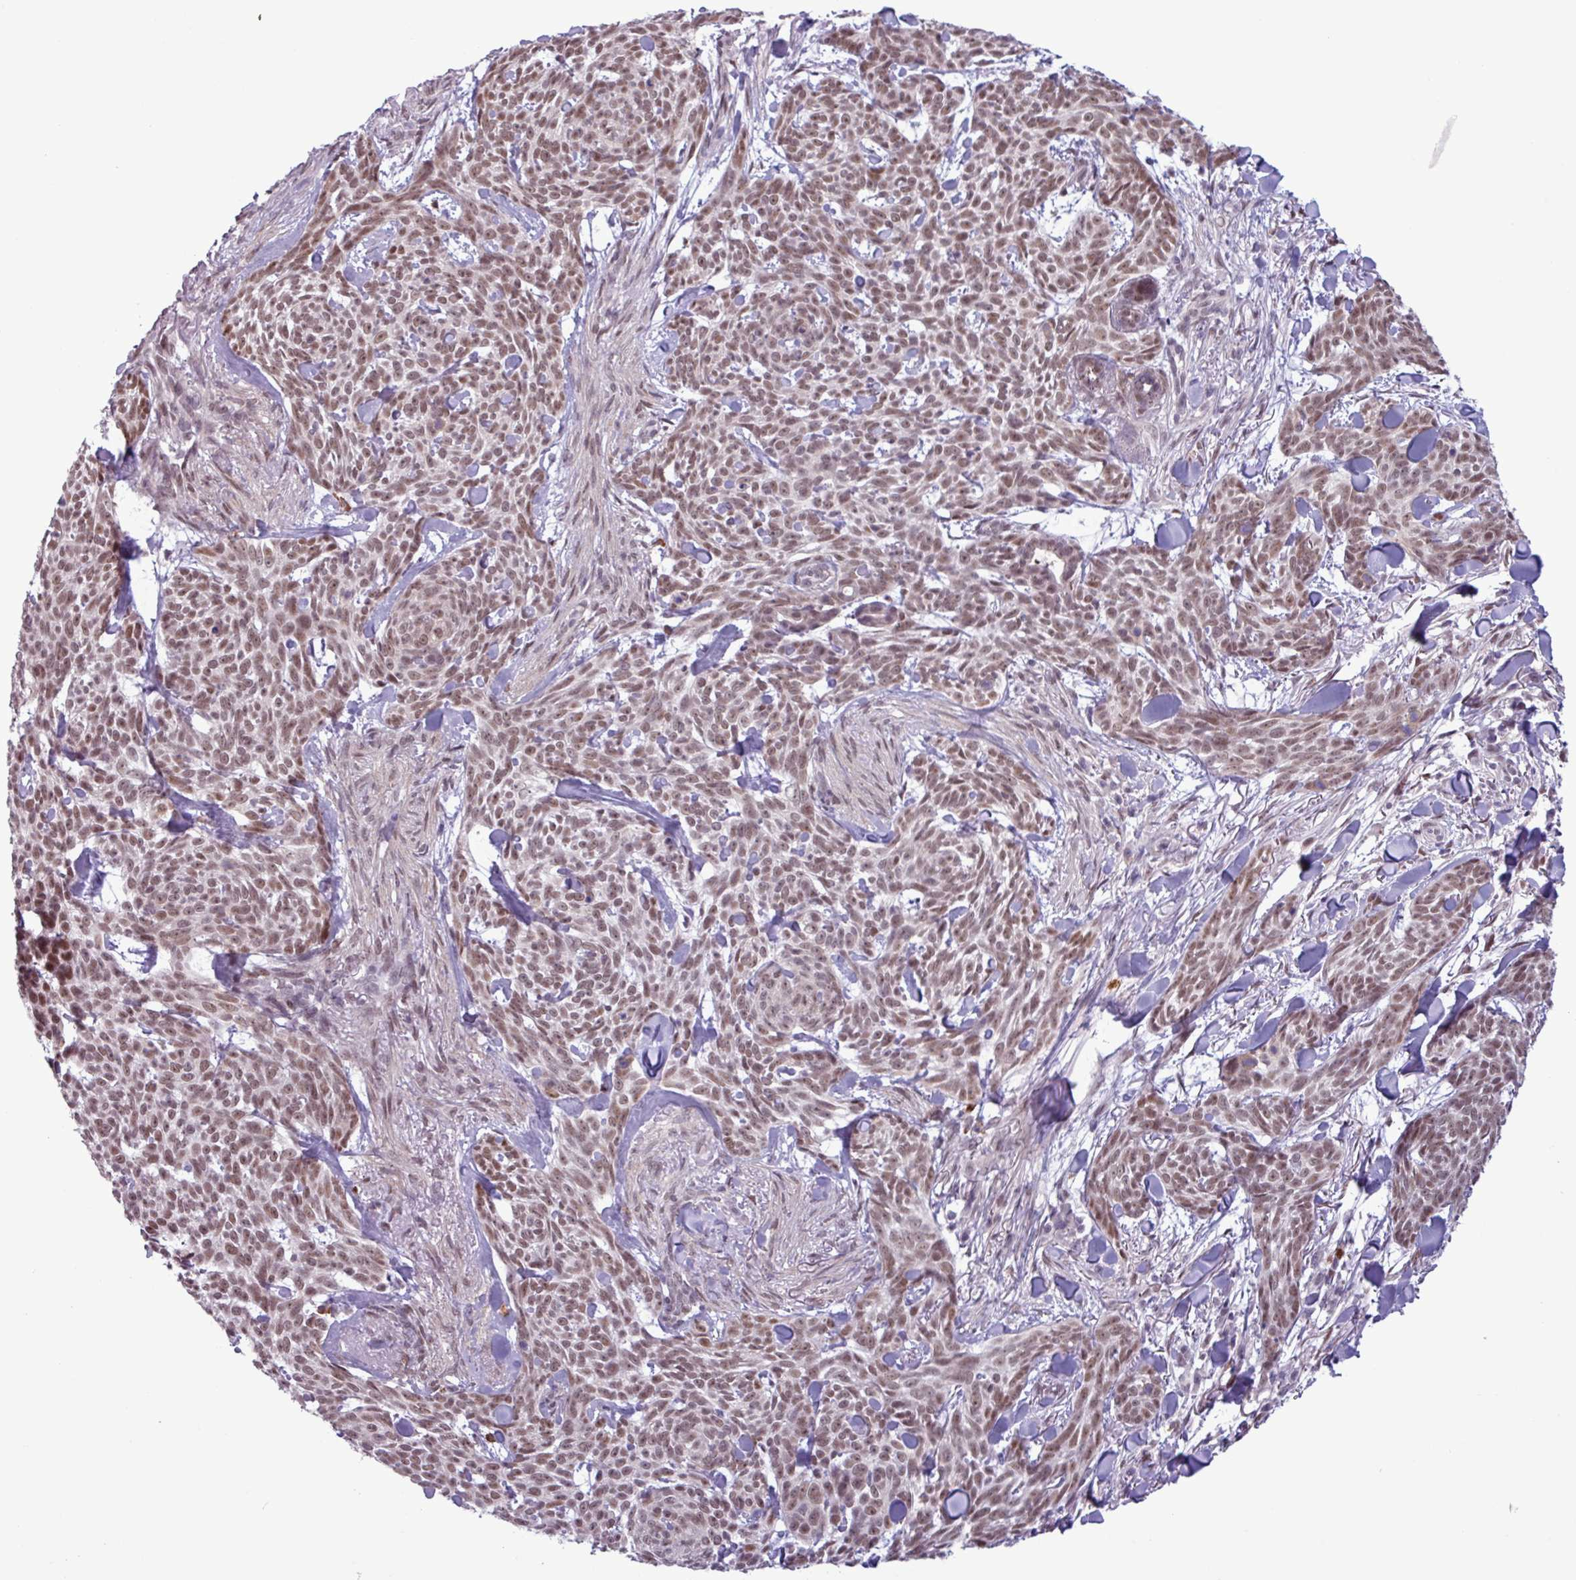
{"staining": {"intensity": "moderate", "quantity": ">75%", "location": "nuclear"}, "tissue": "skin cancer", "cell_type": "Tumor cells", "image_type": "cancer", "snomed": [{"axis": "morphology", "description": "Basal cell carcinoma"}, {"axis": "topography", "description": "Skin"}], "caption": "Skin cancer stained with a protein marker shows moderate staining in tumor cells.", "gene": "NOTCH2", "patient": {"sex": "female", "age": 93}}